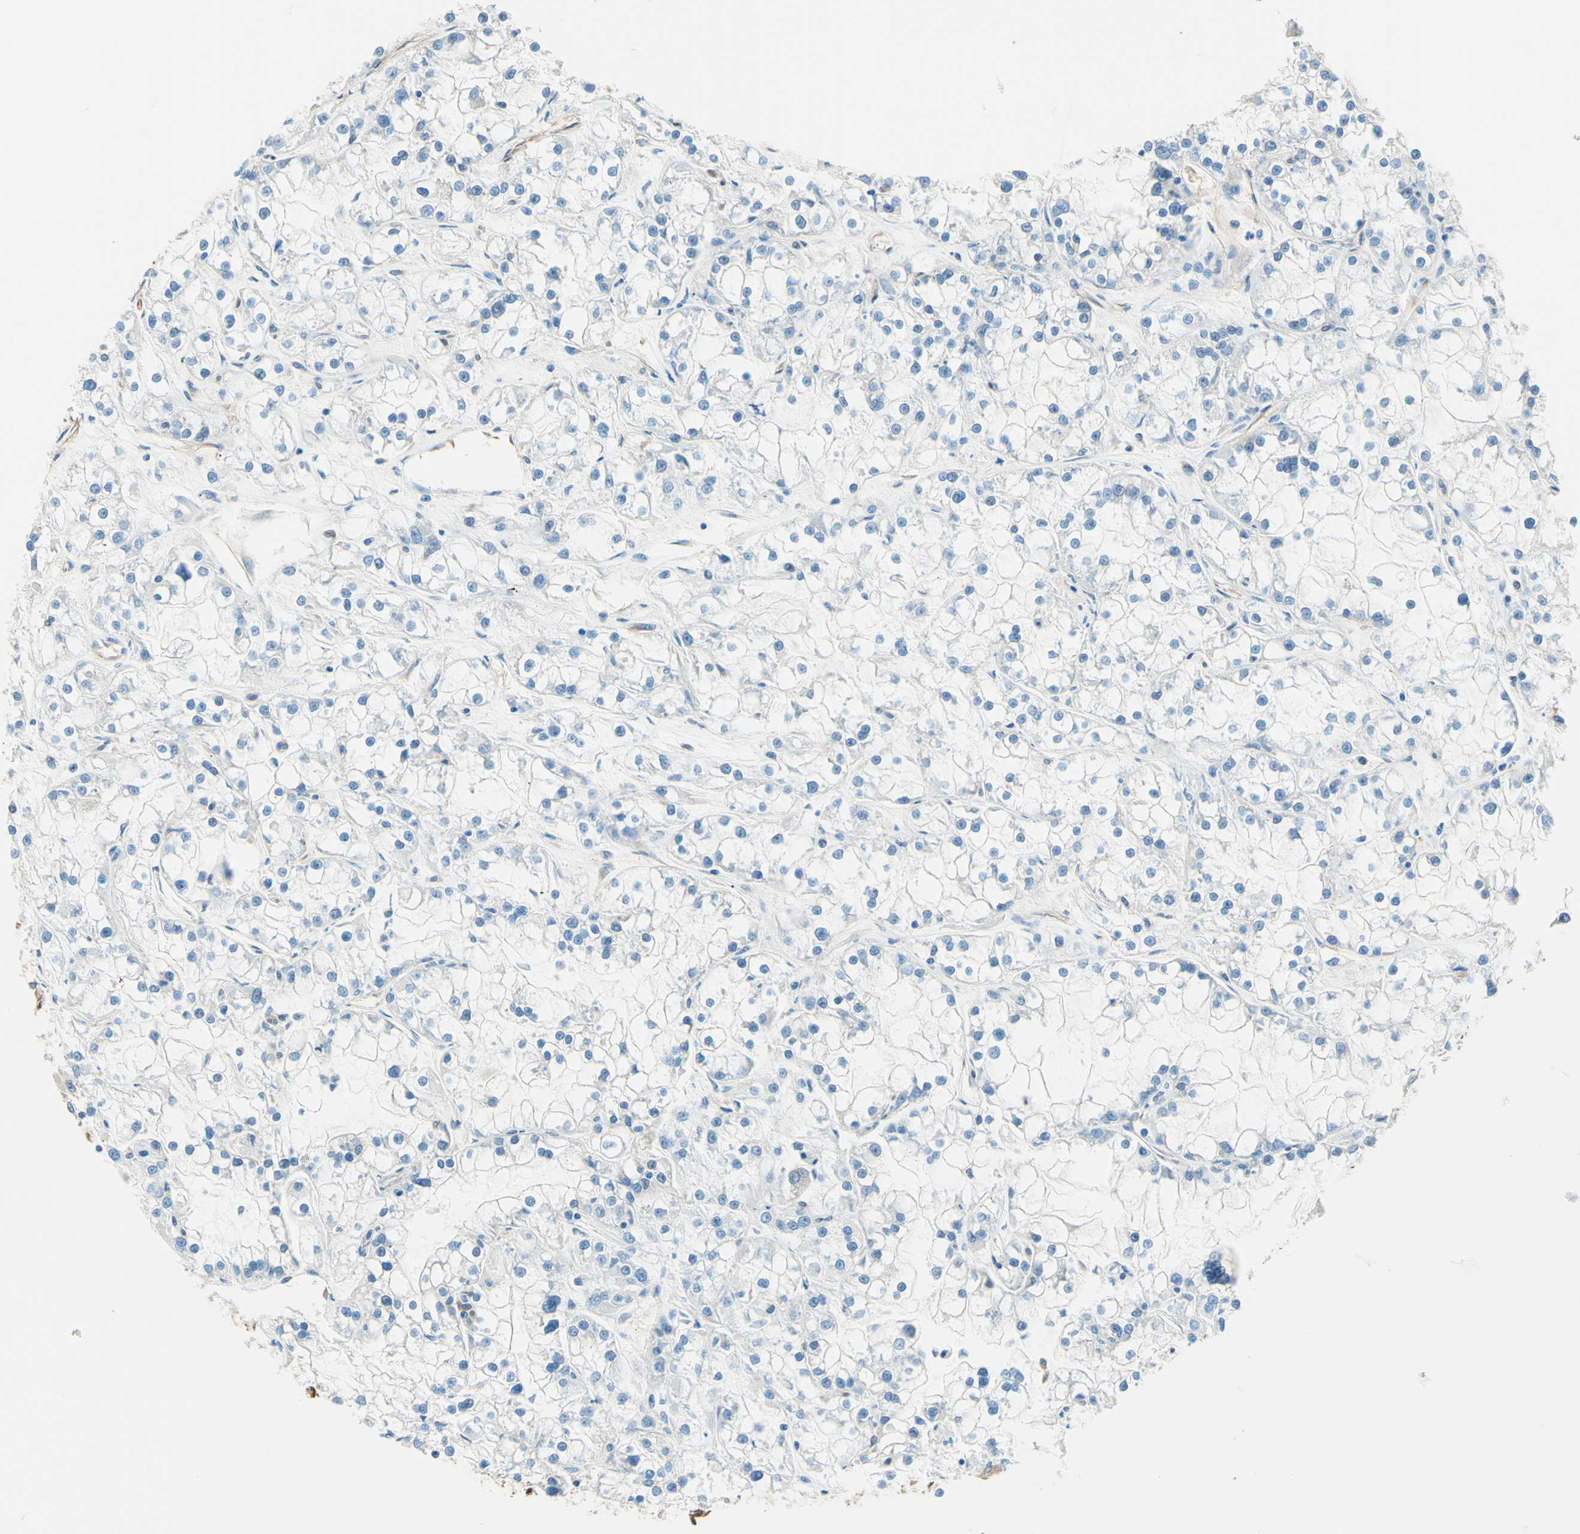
{"staining": {"intensity": "negative", "quantity": "none", "location": "none"}, "tissue": "renal cancer", "cell_type": "Tumor cells", "image_type": "cancer", "snomed": [{"axis": "morphology", "description": "Adenocarcinoma, NOS"}, {"axis": "topography", "description": "Kidney"}], "caption": "Immunohistochemical staining of human renal cancer (adenocarcinoma) shows no significant staining in tumor cells. Nuclei are stained in blue.", "gene": "DPYSL3", "patient": {"sex": "female", "age": 52}}